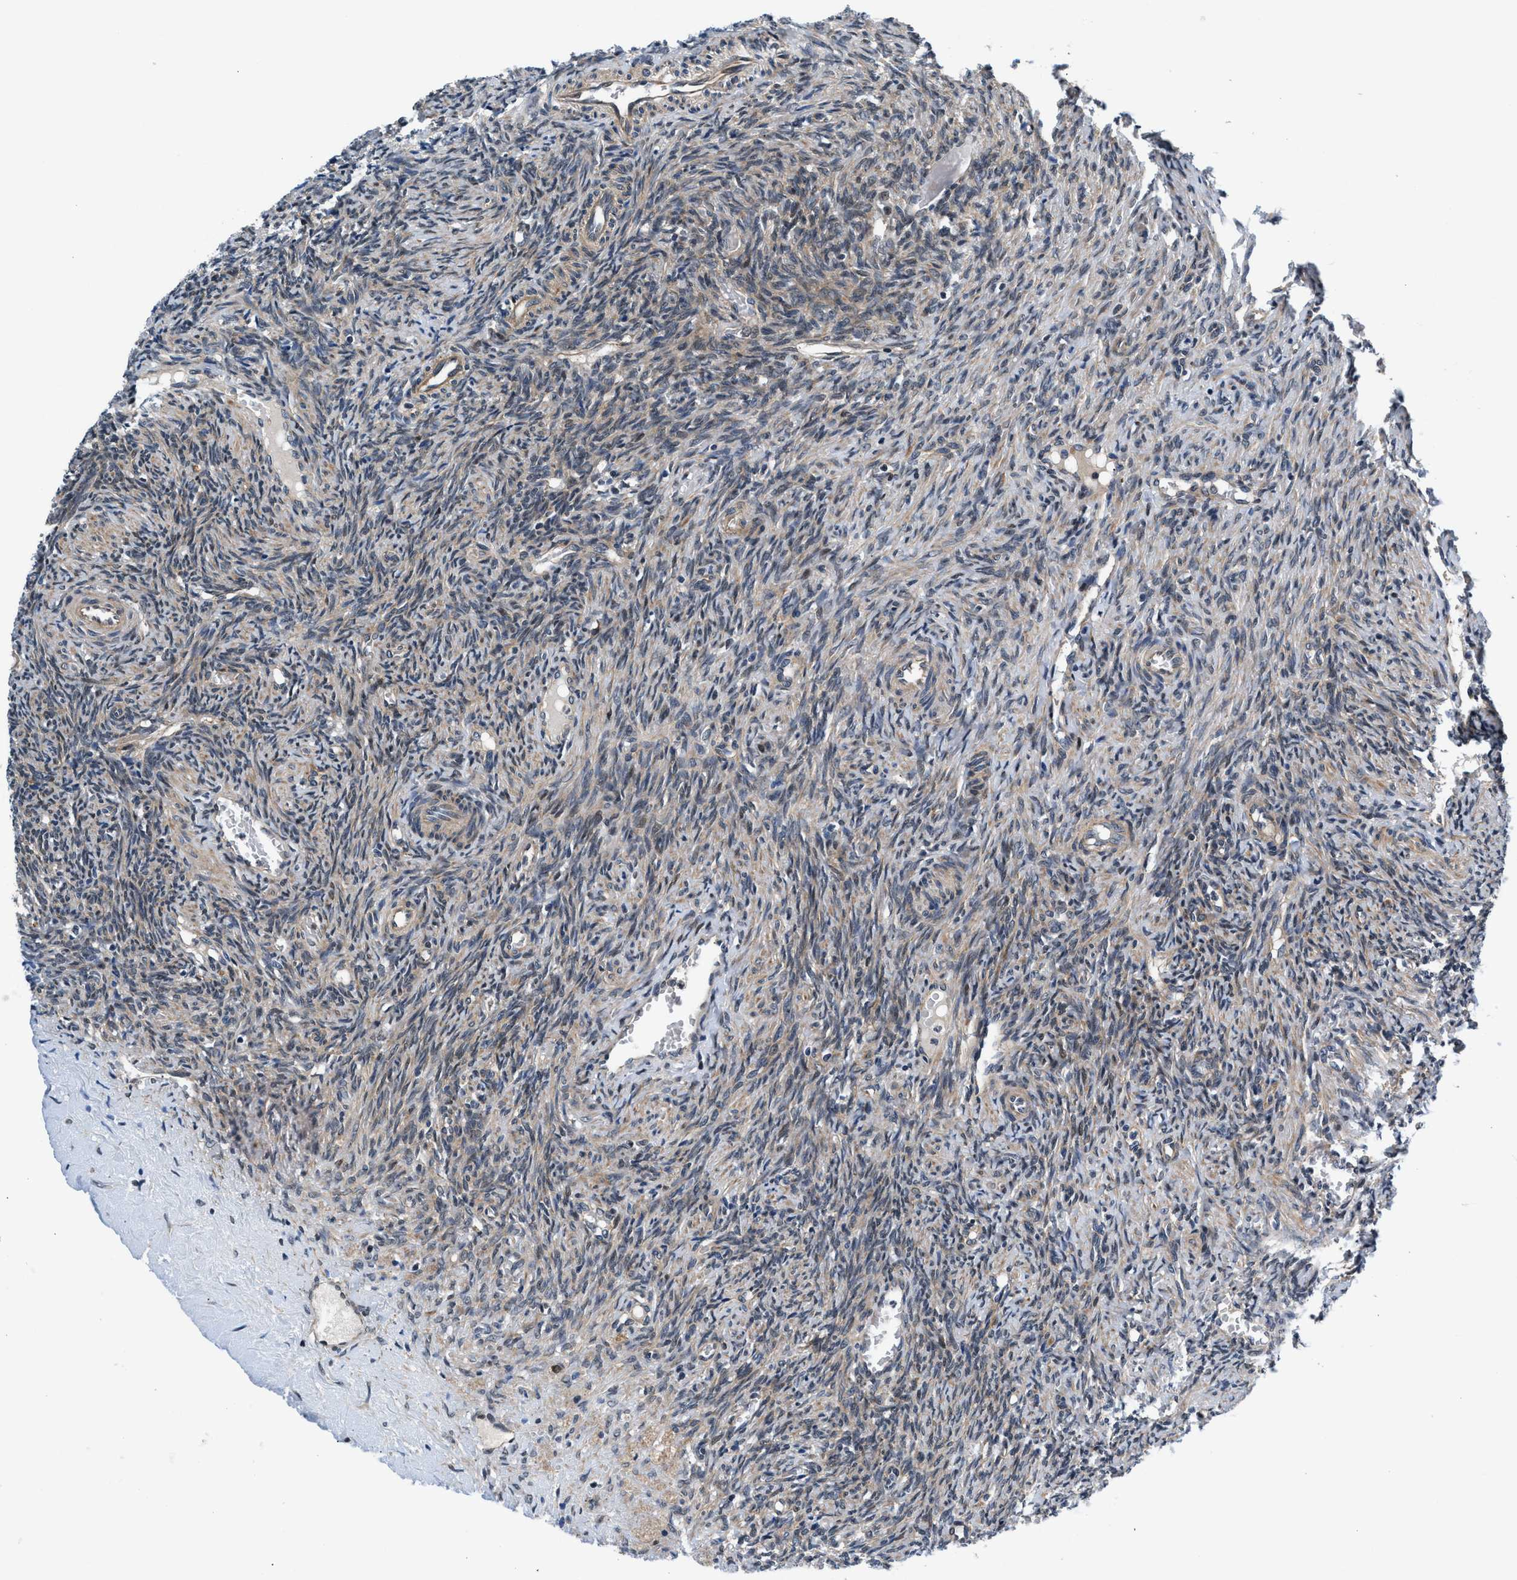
{"staining": {"intensity": "weak", "quantity": "25%-75%", "location": "cytoplasmic/membranous"}, "tissue": "ovary", "cell_type": "Ovarian stroma cells", "image_type": "normal", "snomed": [{"axis": "morphology", "description": "Normal tissue, NOS"}, {"axis": "topography", "description": "Ovary"}], "caption": "A micrograph of human ovary stained for a protein reveals weak cytoplasmic/membranous brown staining in ovarian stroma cells. The protein of interest is shown in brown color, while the nuclei are stained blue.", "gene": "PRPSAP2", "patient": {"sex": "female", "age": 41}}